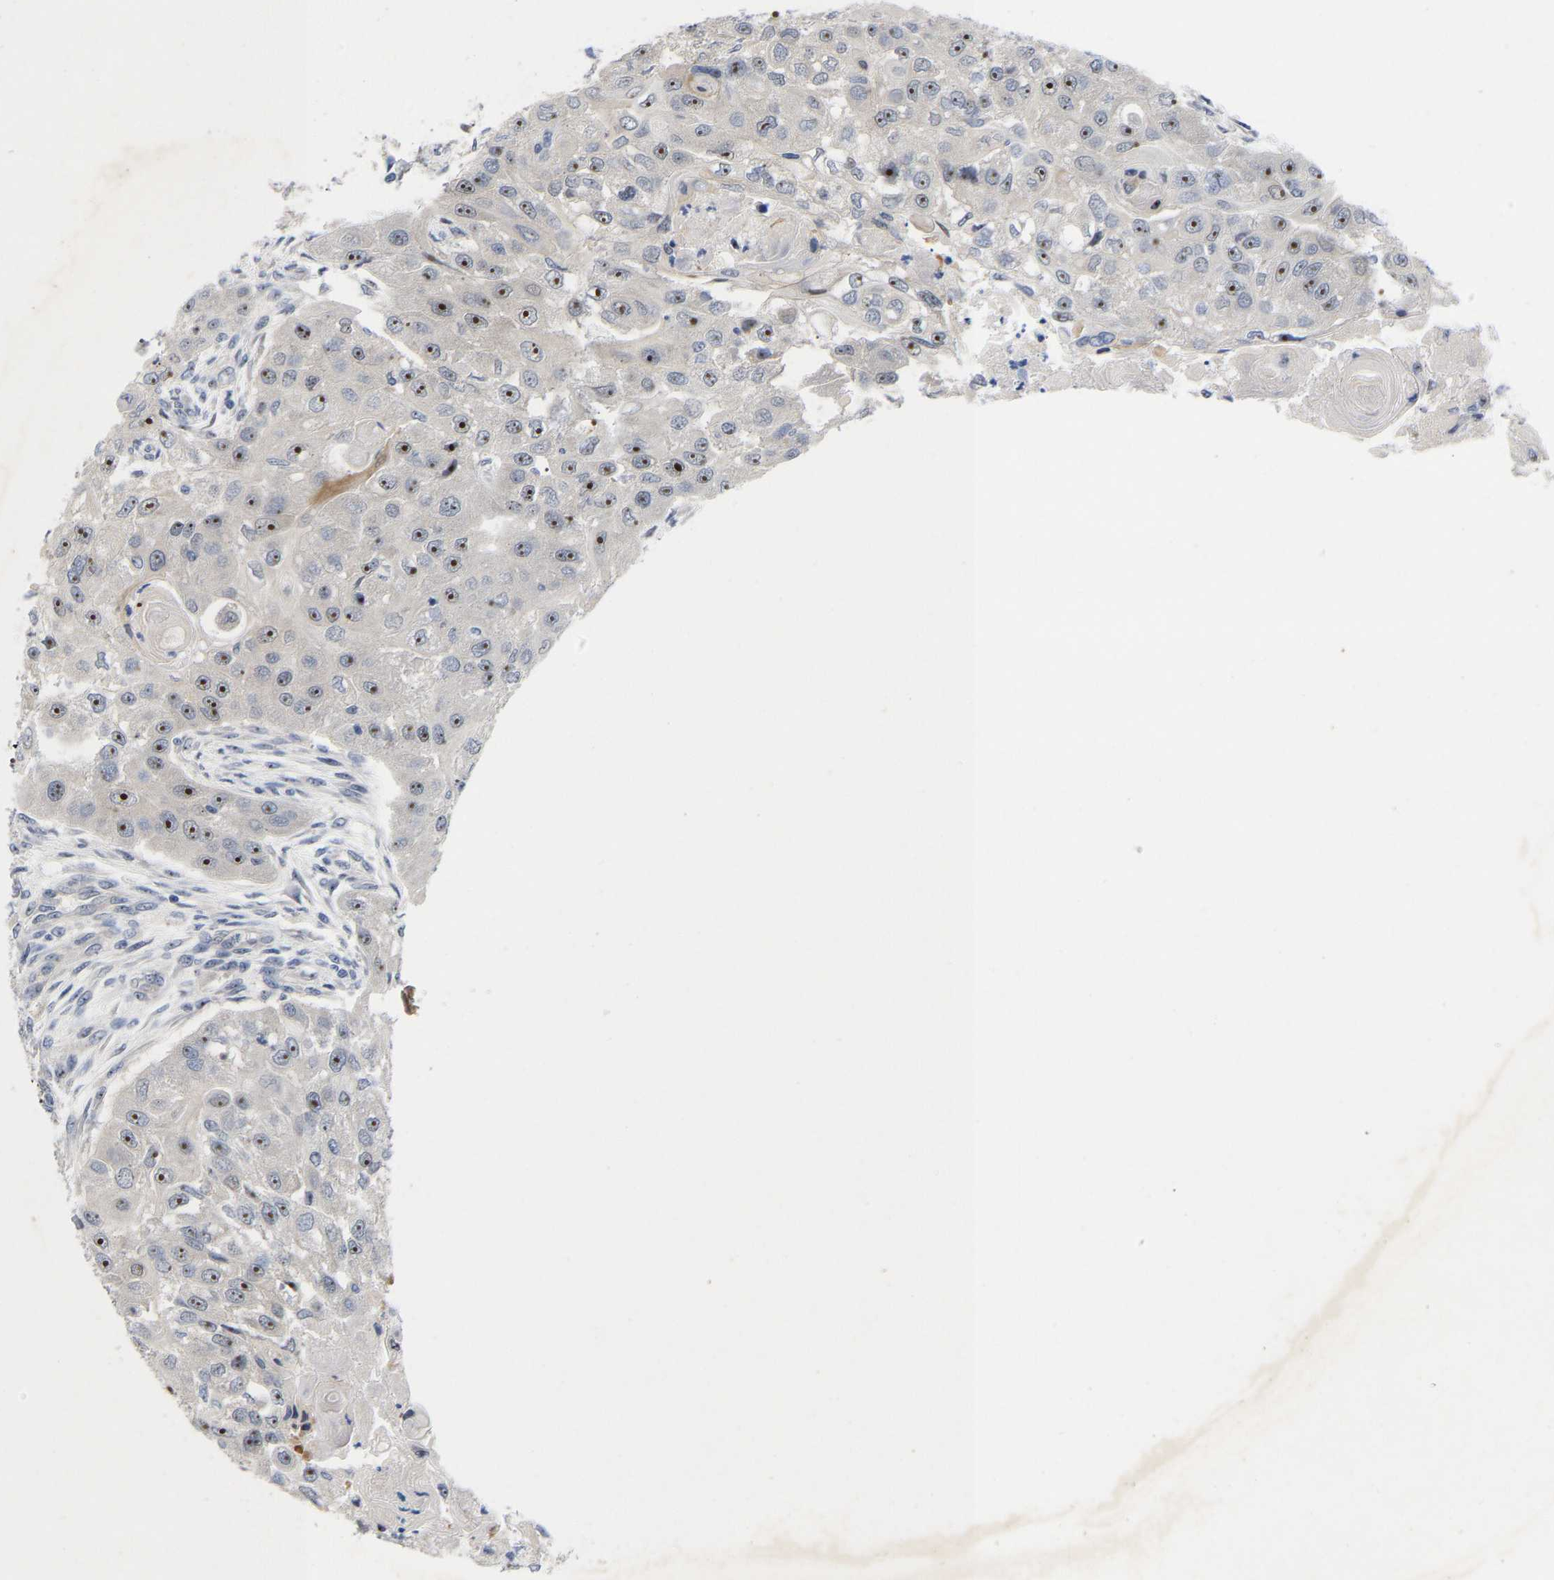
{"staining": {"intensity": "strong", "quantity": "25%-75%", "location": "nuclear"}, "tissue": "head and neck cancer", "cell_type": "Tumor cells", "image_type": "cancer", "snomed": [{"axis": "morphology", "description": "Normal tissue, NOS"}, {"axis": "morphology", "description": "Squamous cell carcinoma, NOS"}, {"axis": "topography", "description": "Skeletal muscle"}, {"axis": "topography", "description": "Head-Neck"}], "caption": "A brown stain shows strong nuclear positivity of a protein in human head and neck cancer tumor cells. (DAB IHC with brightfield microscopy, high magnification).", "gene": "NLE1", "patient": {"sex": "male", "age": 51}}